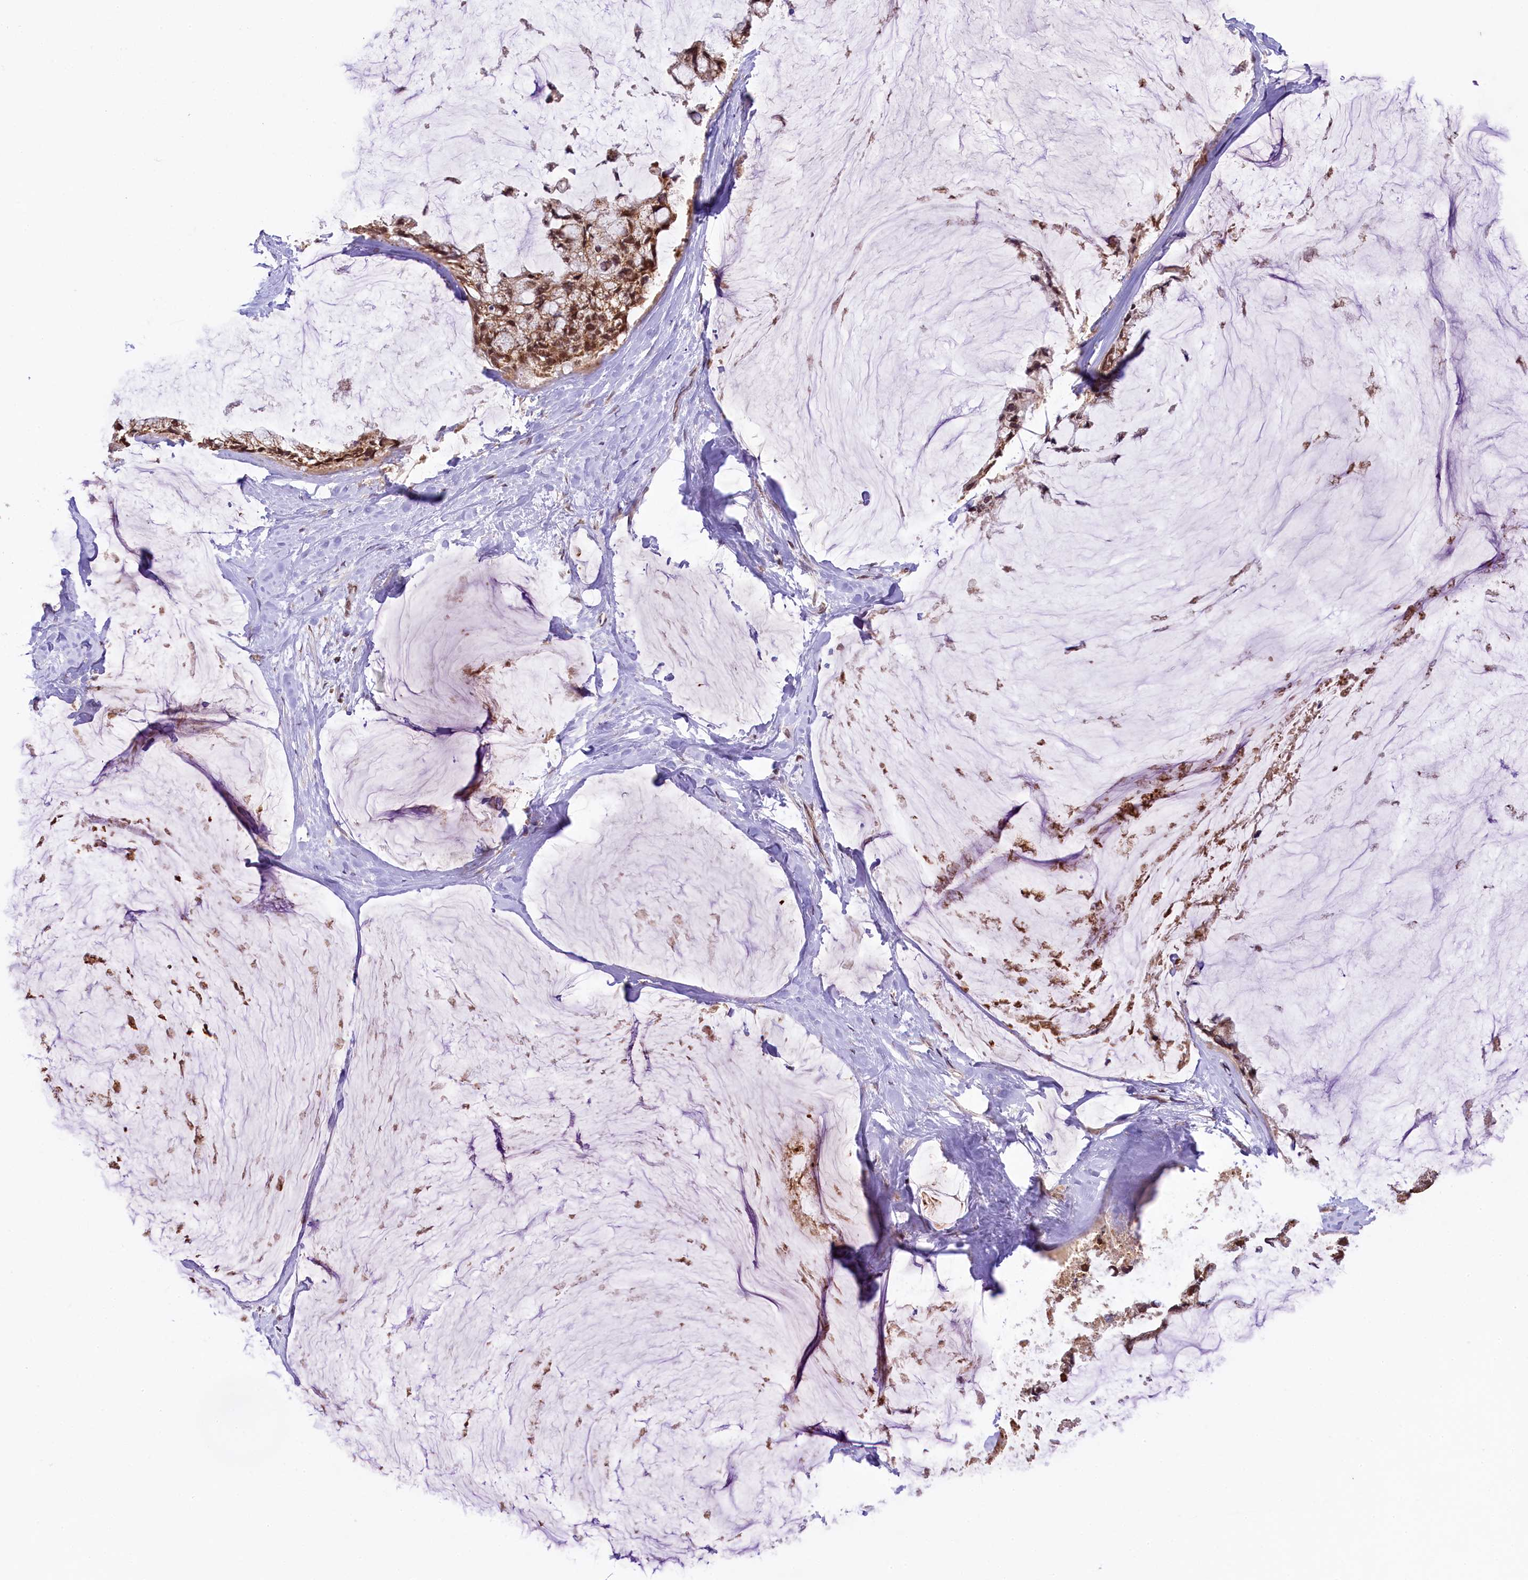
{"staining": {"intensity": "moderate", "quantity": ">75%", "location": "cytoplasmic/membranous,nuclear"}, "tissue": "ovarian cancer", "cell_type": "Tumor cells", "image_type": "cancer", "snomed": [{"axis": "morphology", "description": "Cystadenocarcinoma, mucinous, NOS"}, {"axis": "topography", "description": "Ovary"}], "caption": "DAB (3,3'-diaminobenzidine) immunohistochemical staining of human ovarian cancer (mucinous cystadenocarcinoma) displays moderate cytoplasmic/membranous and nuclear protein expression in about >75% of tumor cells. Ihc stains the protein of interest in brown and the nuclei are stained blue.", "gene": "PAF1", "patient": {"sex": "female", "age": 39}}